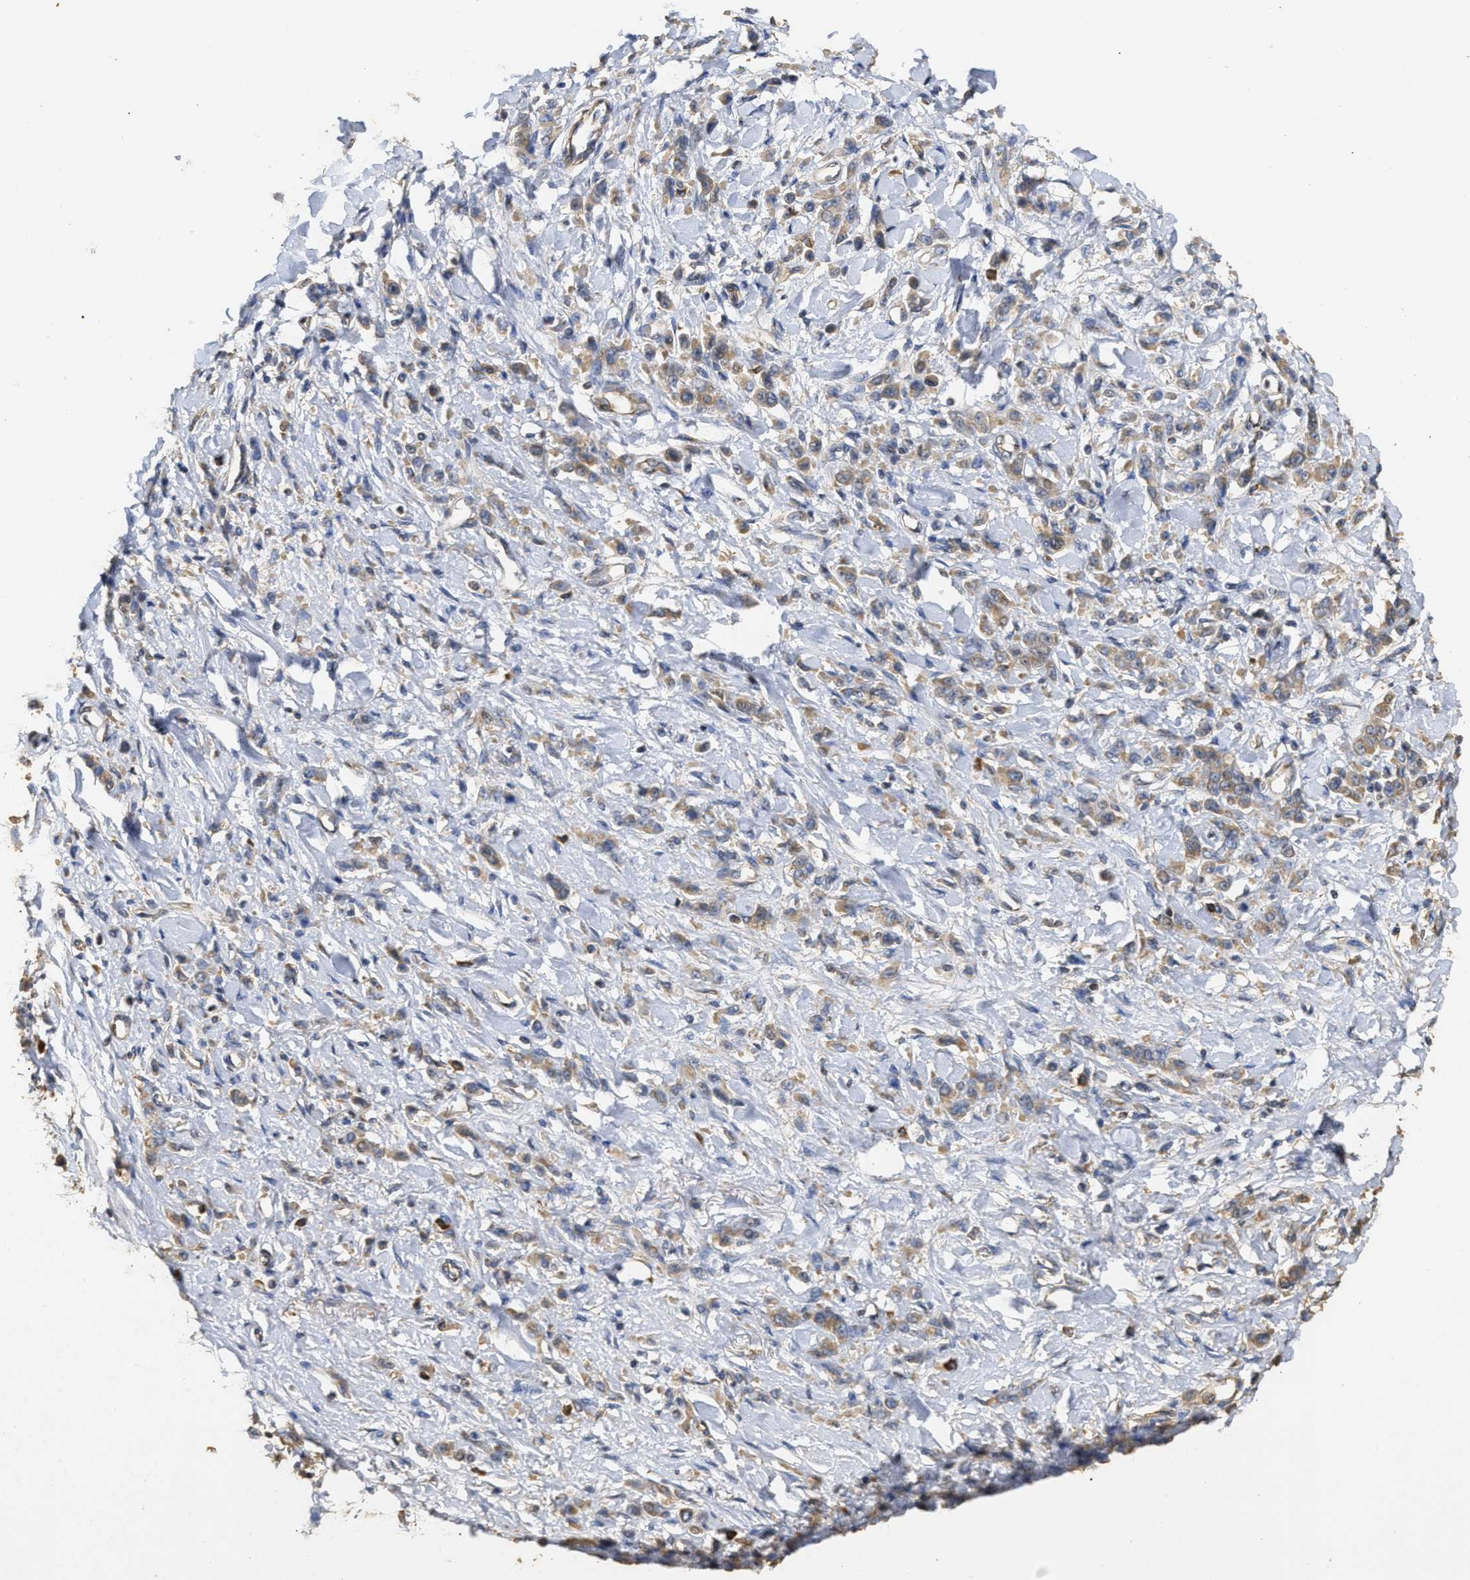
{"staining": {"intensity": "moderate", "quantity": ">75%", "location": "cytoplasmic/membranous"}, "tissue": "stomach cancer", "cell_type": "Tumor cells", "image_type": "cancer", "snomed": [{"axis": "morphology", "description": "Normal tissue, NOS"}, {"axis": "morphology", "description": "Adenocarcinoma, NOS"}, {"axis": "topography", "description": "Stomach"}], "caption": "A brown stain highlights moderate cytoplasmic/membranous expression of a protein in stomach adenocarcinoma tumor cells.", "gene": "NAV1", "patient": {"sex": "male", "age": 82}}